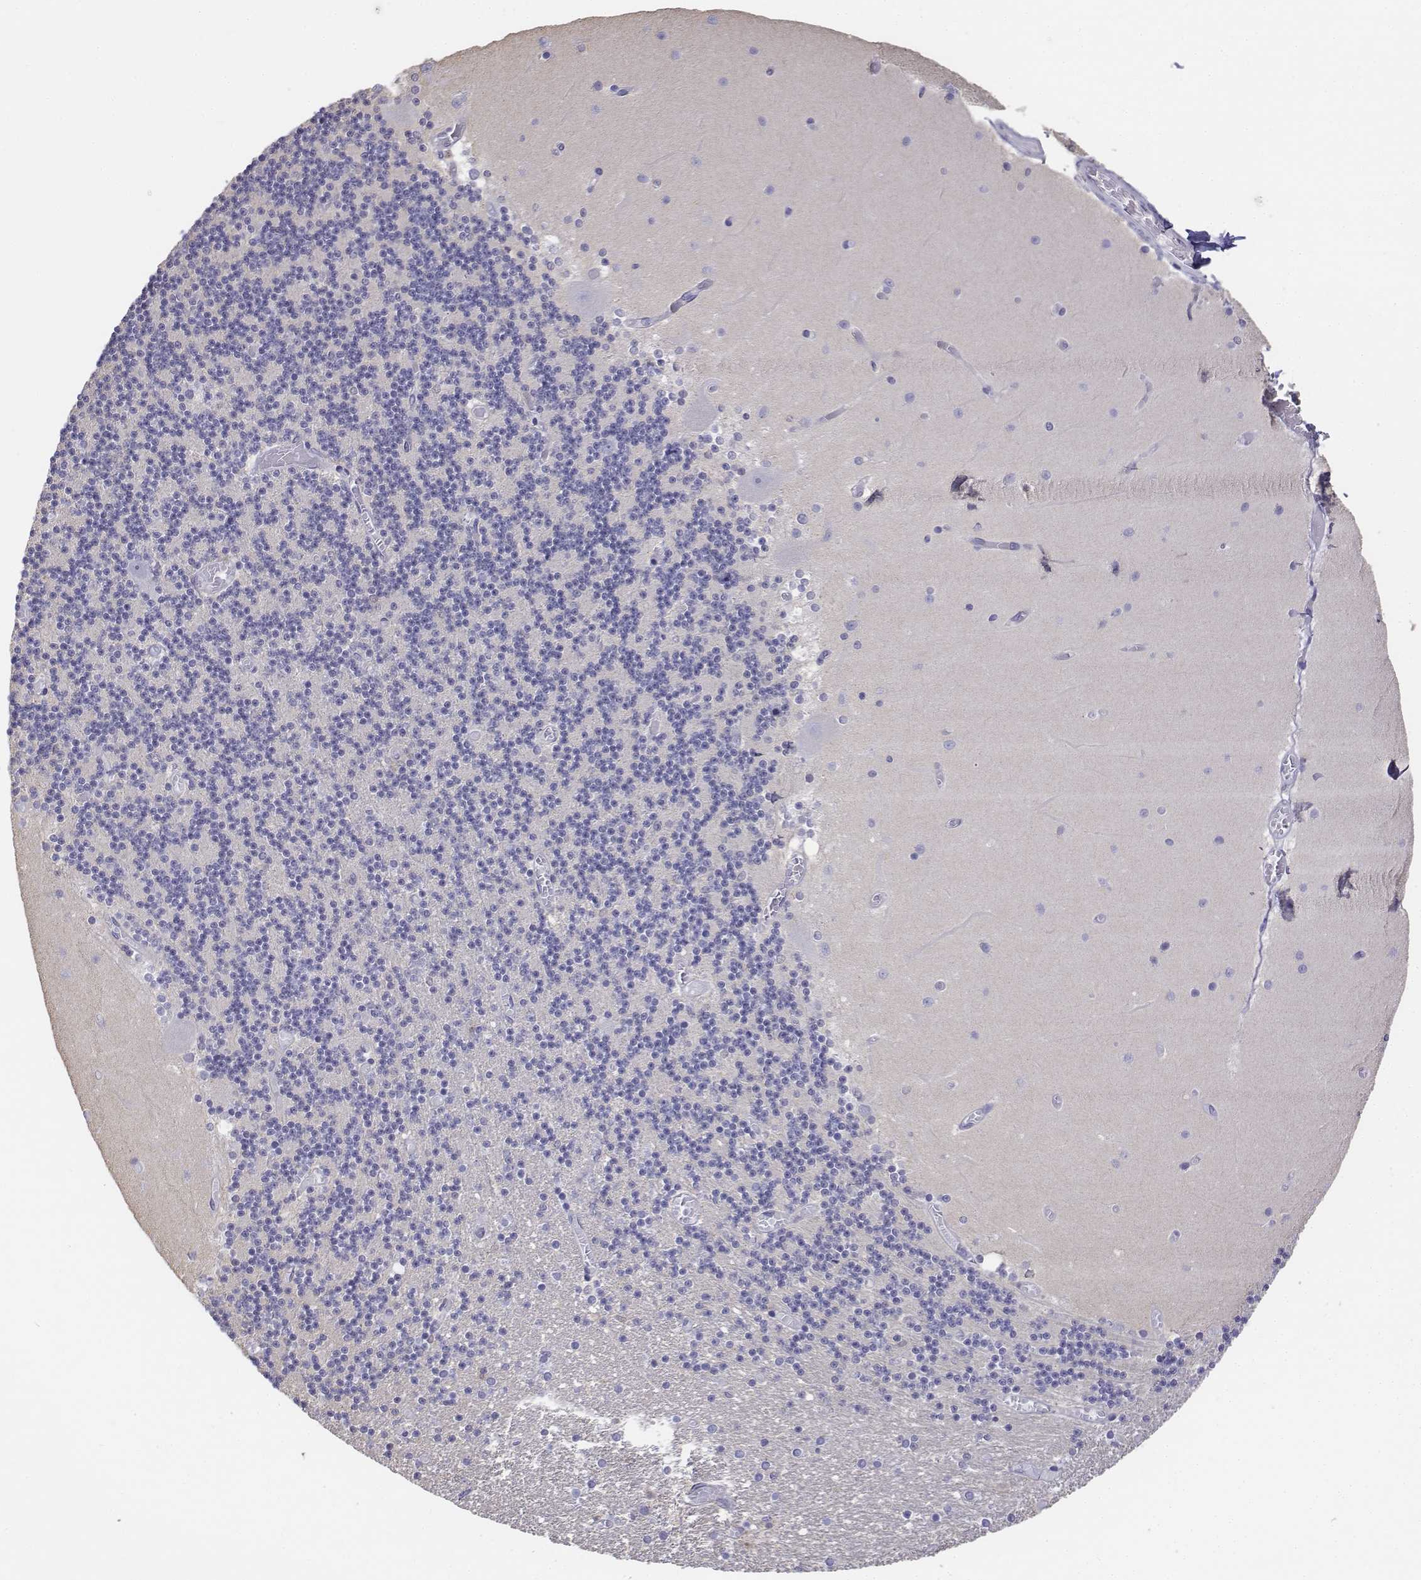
{"staining": {"intensity": "negative", "quantity": "none", "location": "none"}, "tissue": "cerebellum", "cell_type": "Cells in granular layer", "image_type": "normal", "snomed": [{"axis": "morphology", "description": "Normal tissue, NOS"}, {"axis": "topography", "description": "Cerebellum"}], "caption": "Human cerebellum stained for a protein using immunohistochemistry (IHC) demonstrates no expression in cells in granular layer.", "gene": "LGSN", "patient": {"sex": "female", "age": 28}}